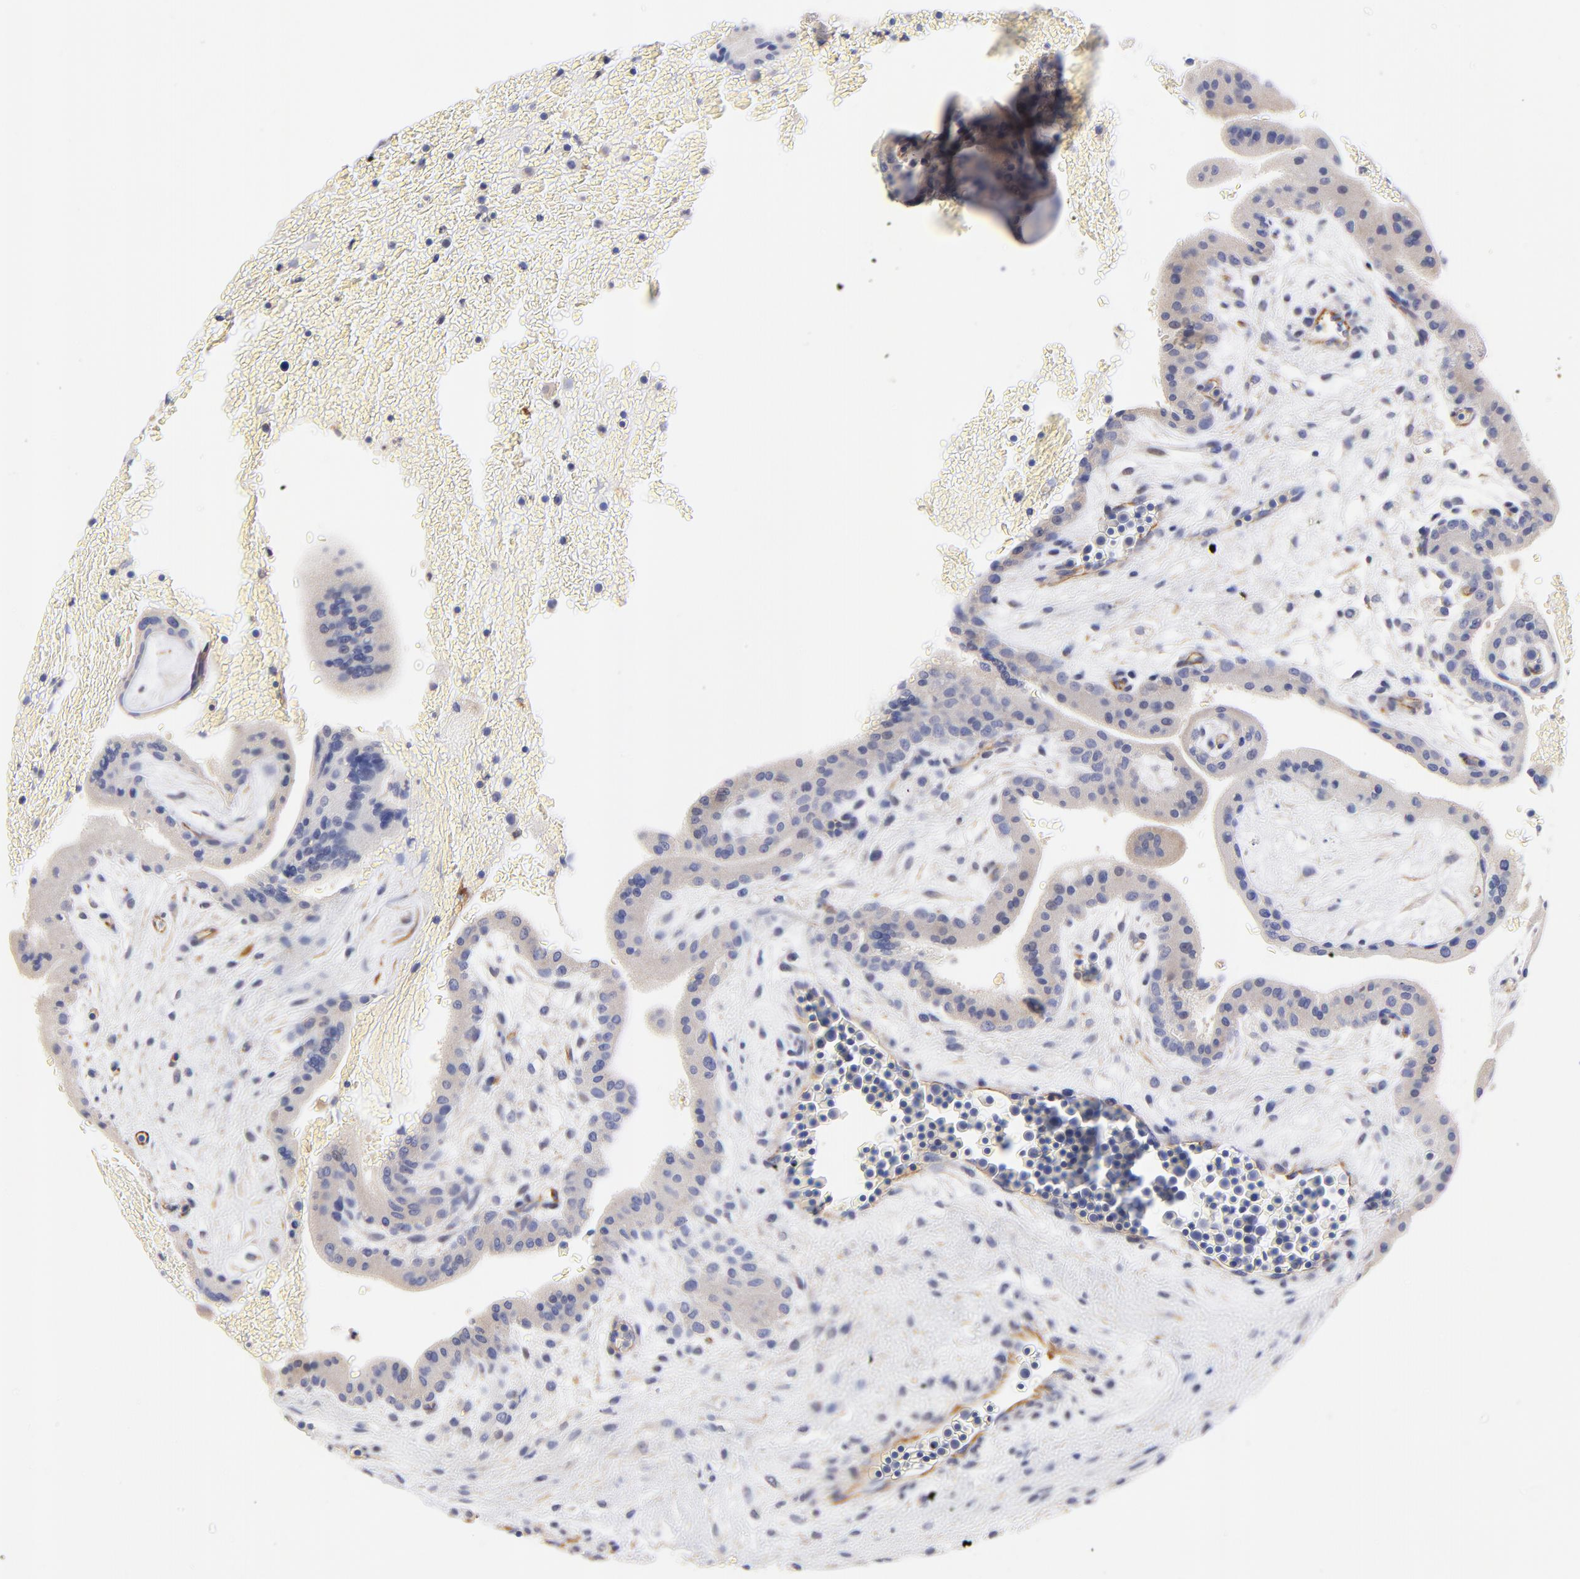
{"staining": {"intensity": "weak", "quantity": "25%-75%", "location": "cytoplasmic/membranous"}, "tissue": "placenta", "cell_type": "Trophoblastic cells", "image_type": "normal", "snomed": [{"axis": "morphology", "description": "Normal tissue, NOS"}, {"axis": "topography", "description": "Placenta"}], "caption": "Immunohistochemical staining of unremarkable placenta reveals low levels of weak cytoplasmic/membranous positivity in about 25%-75% of trophoblastic cells. (DAB IHC, brown staining for protein, blue staining for nuclei).", "gene": "HS3ST1", "patient": {"sex": "female", "age": 35}}